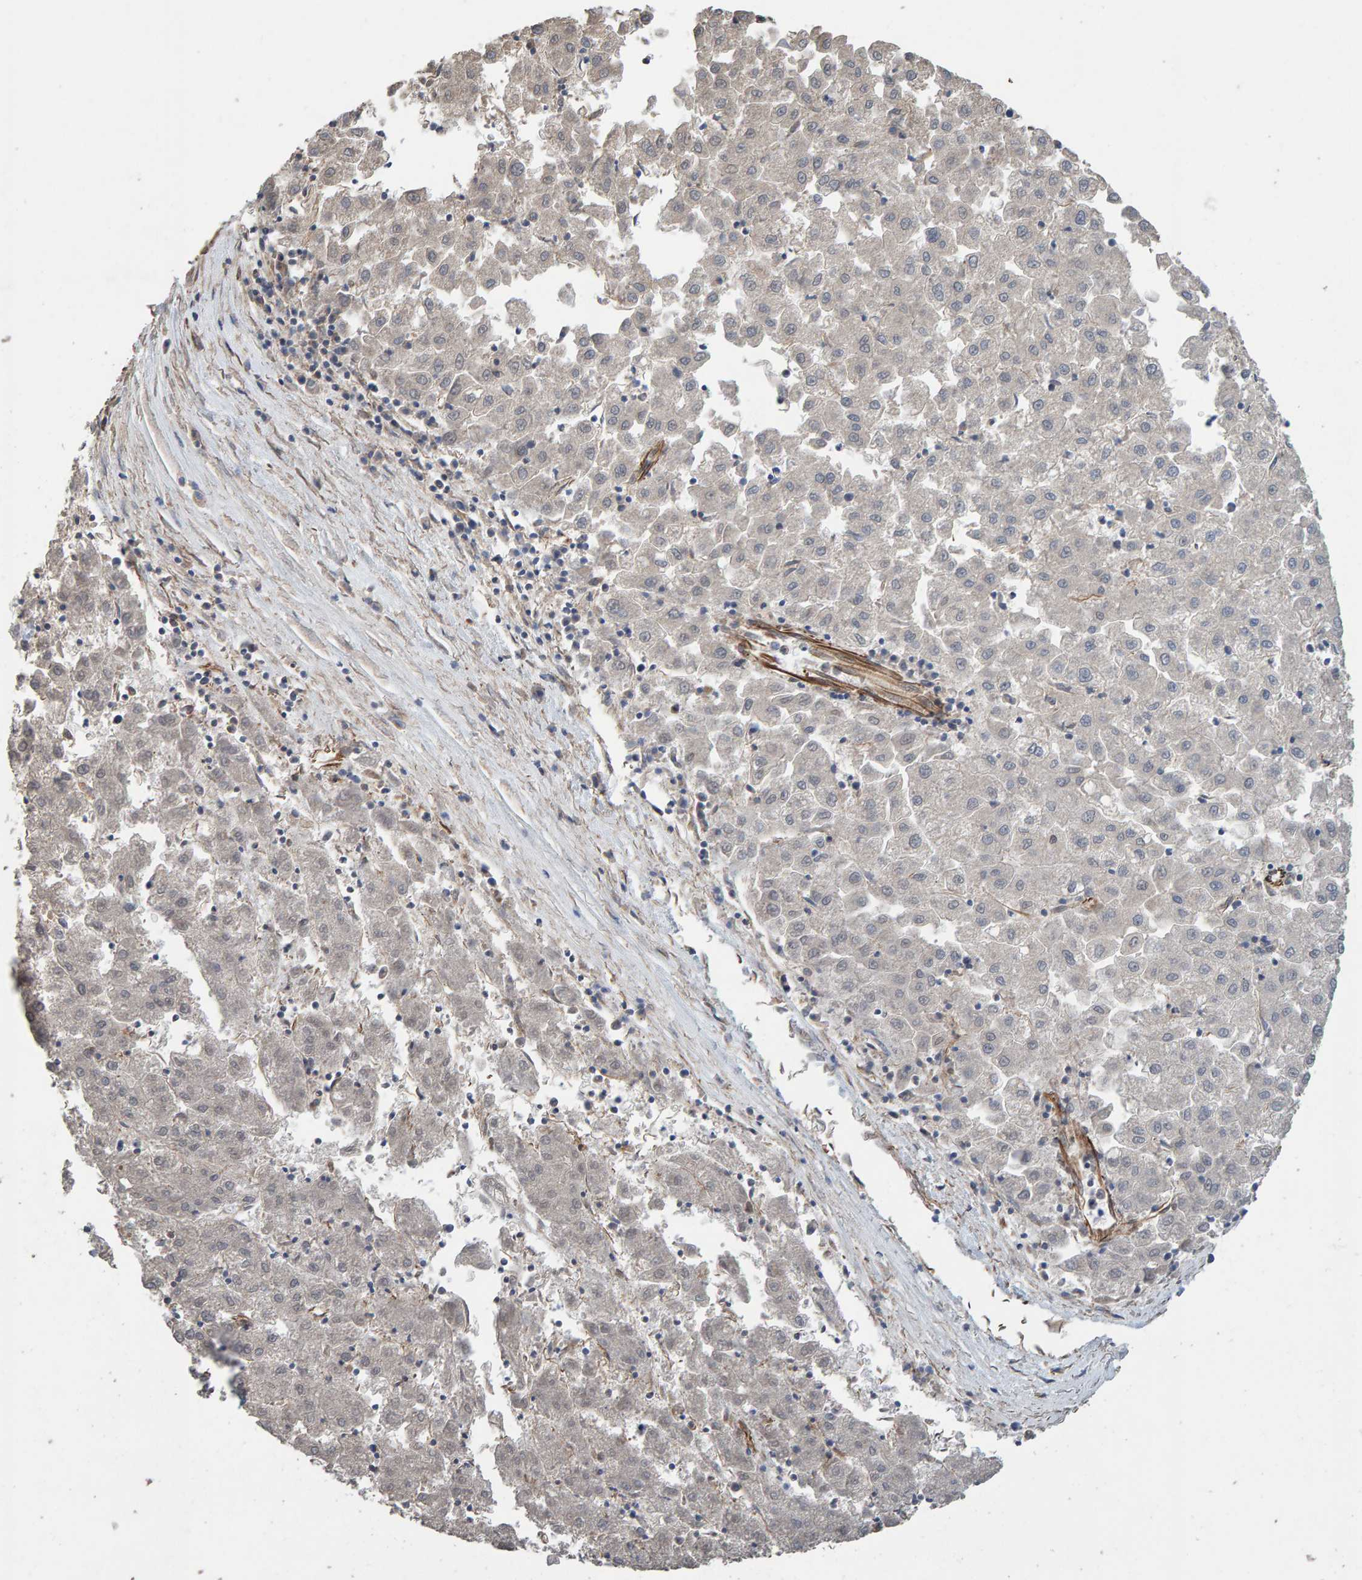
{"staining": {"intensity": "negative", "quantity": "none", "location": "none"}, "tissue": "liver cancer", "cell_type": "Tumor cells", "image_type": "cancer", "snomed": [{"axis": "morphology", "description": "Carcinoma, Hepatocellular, NOS"}, {"axis": "topography", "description": "Liver"}], "caption": "Immunohistochemical staining of human hepatocellular carcinoma (liver) reveals no significant positivity in tumor cells. The staining is performed using DAB (3,3'-diaminobenzidine) brown chromogen with nuclei counter-stained in using hematoxylin.", "gene": "ZNF347", "patient": {"sex": "male", "age": 72}}